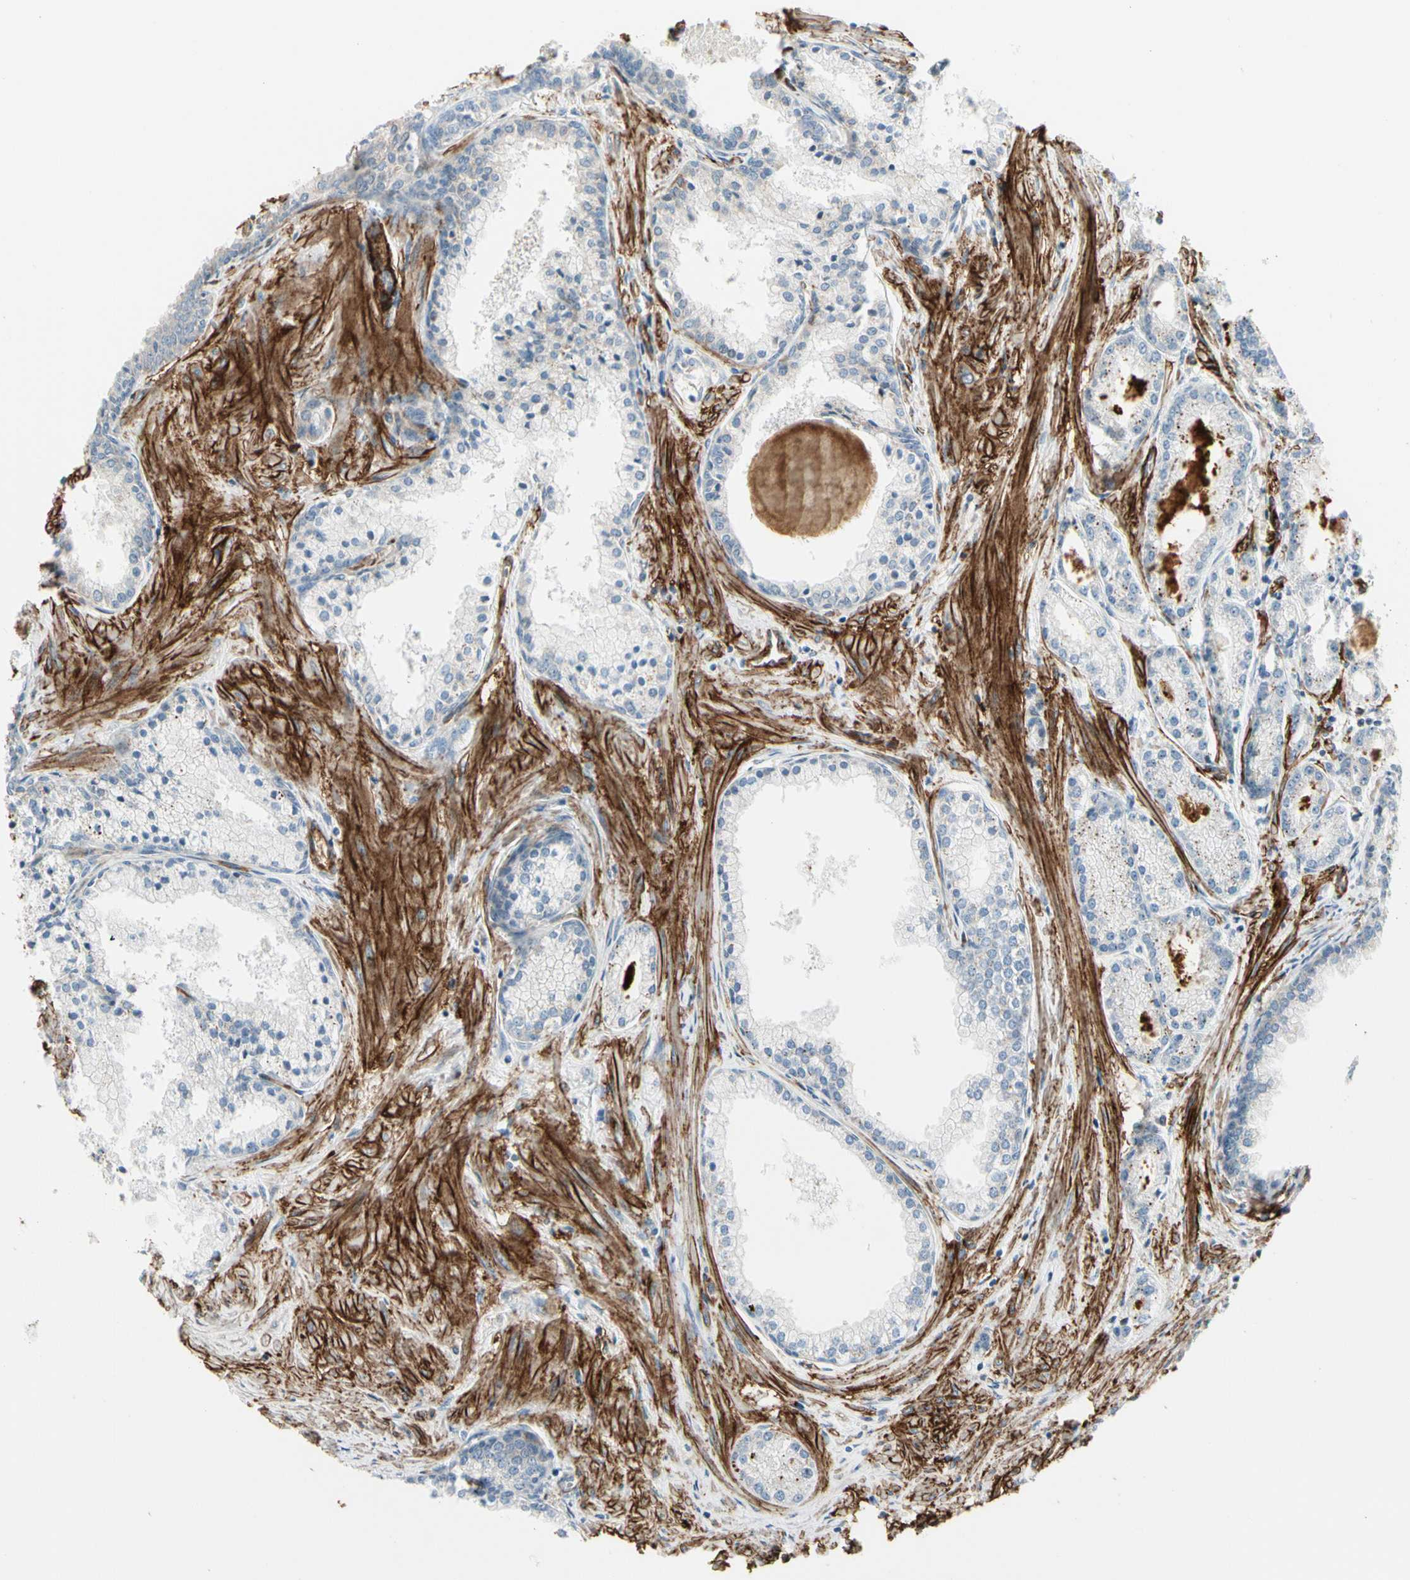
{"staining": {"intensity": "negative", "quantity": "none", "location": "none"}, "tissue": "prostate cancer", "cell_type": "Tumor cells", "image_type": "cancer", "snomed": [{"axis": "morphology", "description": "Adenocarcinoma, High grade"}, {"axis": "topography", "description": "Prostate"}], "caption": "A photomicrograph of high-grade adenocarcinoma (prostate) stained for a protein shows no brown staining in tumor cells. The staining was performed using DAB (3,3'-diaminobenzidine) to visualize the protein expression in brown, while the nuclei were stained in blue with hematoxylin (Magnification: 20x).", "gene": "MCAM", "patient": {"sex": "male", "age": 61}}